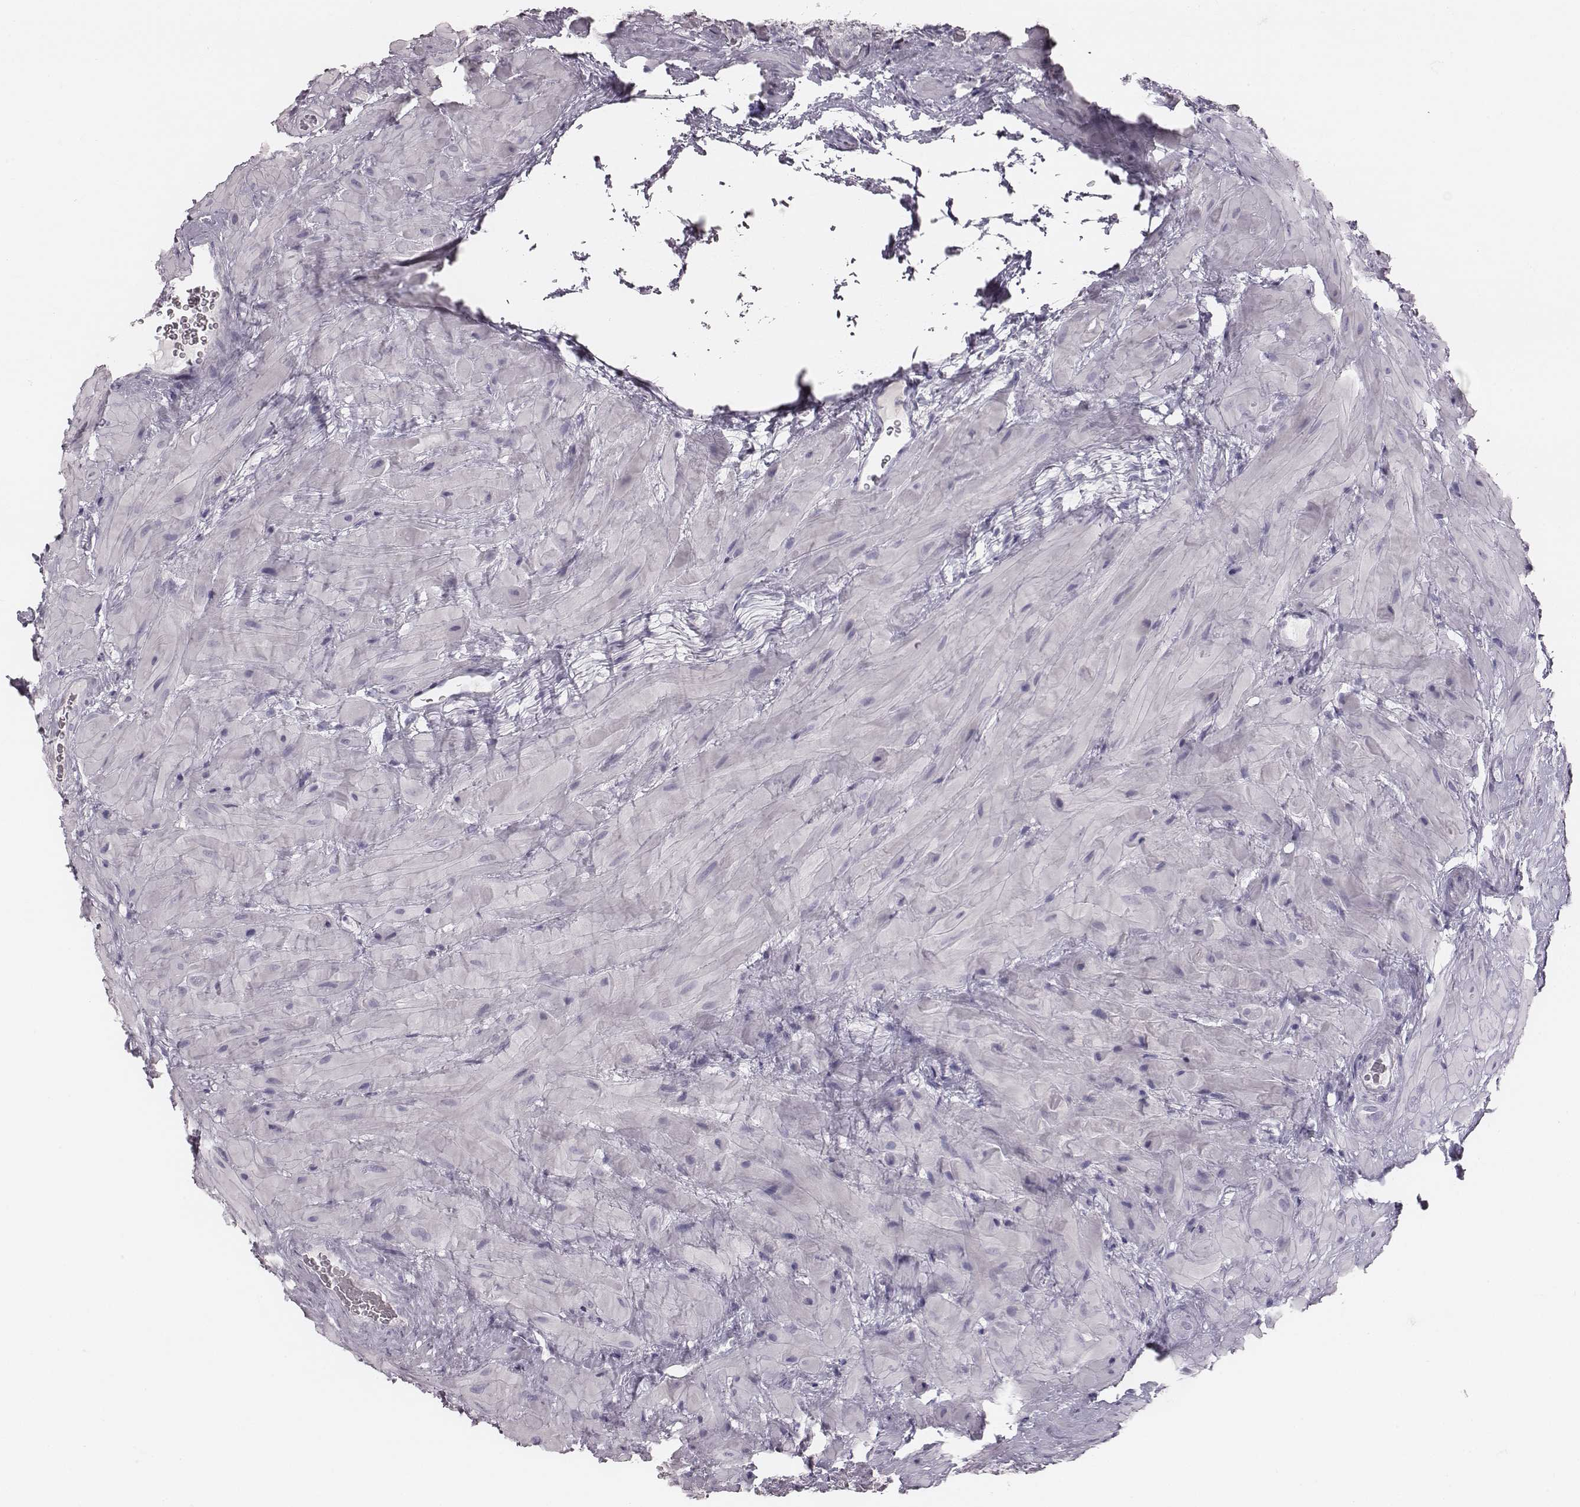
{"staining": {"intensity": "negative", "quantity": "none", "location": "none"}, "tissue": "seminal vesicle", "cell_type": "Glandular cells", "image_type": "normal", "snomed": [{"axis": "morphology", "description": "Normal tissue, NOS"}, {"axis": "topography", "description": "Seminal veicle"}], "caption": "This is a image of immunohistochemistry staining of benign seminal vesicle, which shows no positivity in glandular cells. (Immunohistochemistry, brightfield microscopy, high magnification).", "gene": "ENSG00000285837", "patient": {"sex": "male", "age": 69}}